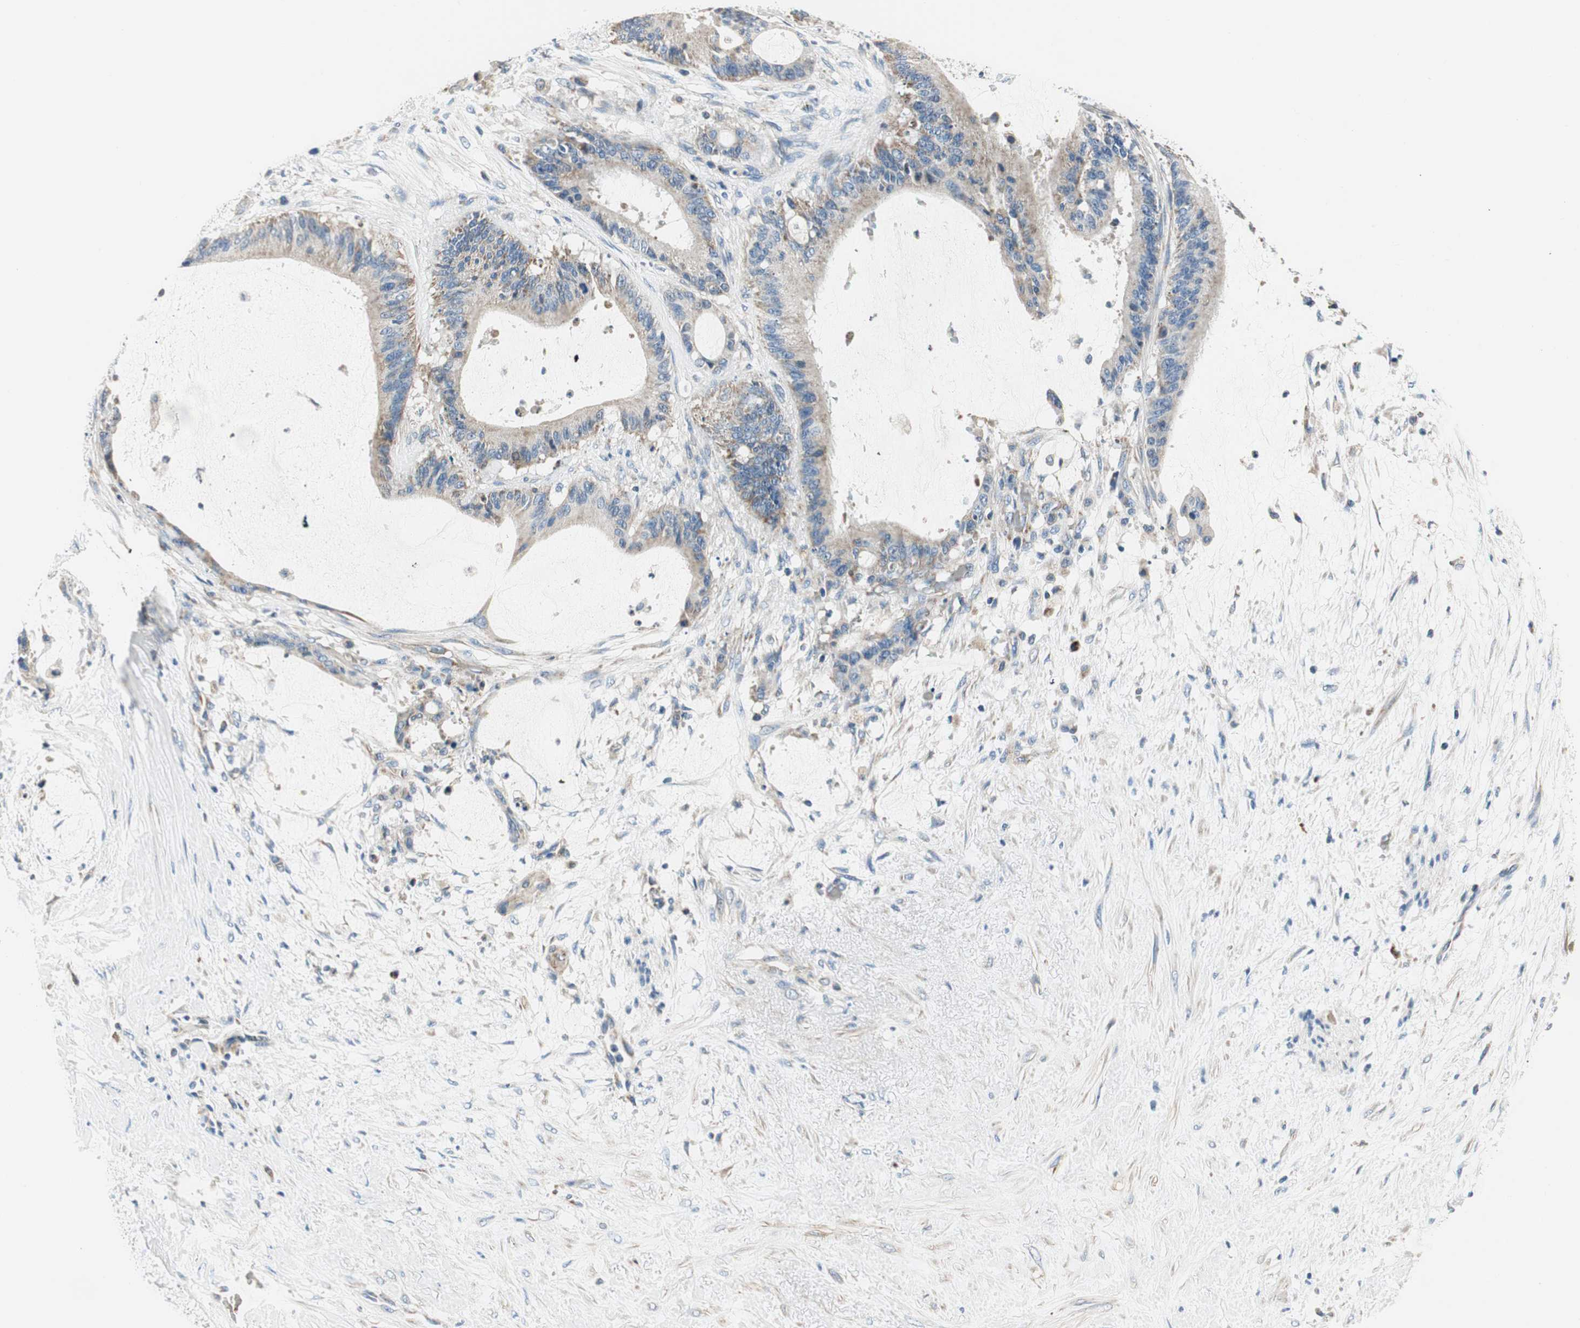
{"staining": {"intensity": "weak", "quantity": ">75%", "location": "cytoplasmic/membranous"}, "tissue": "liver cancer", "cell_type": "Tumor cells", "image_type": "cancer", "snomed": [{"axis": "morphology", "description": "Cholangiocarcinoma"}, {"axis": "topography", "description": "Liver"}], "caption": "The image reveals immunohistochemical staining of cholangiocarcinoma (liver). There is weak cytoplasmic/membranous positivity is seen in about >75% of tumor cells.", "gene": "RORB", "patient": {"sex": "female", "age": 73}}